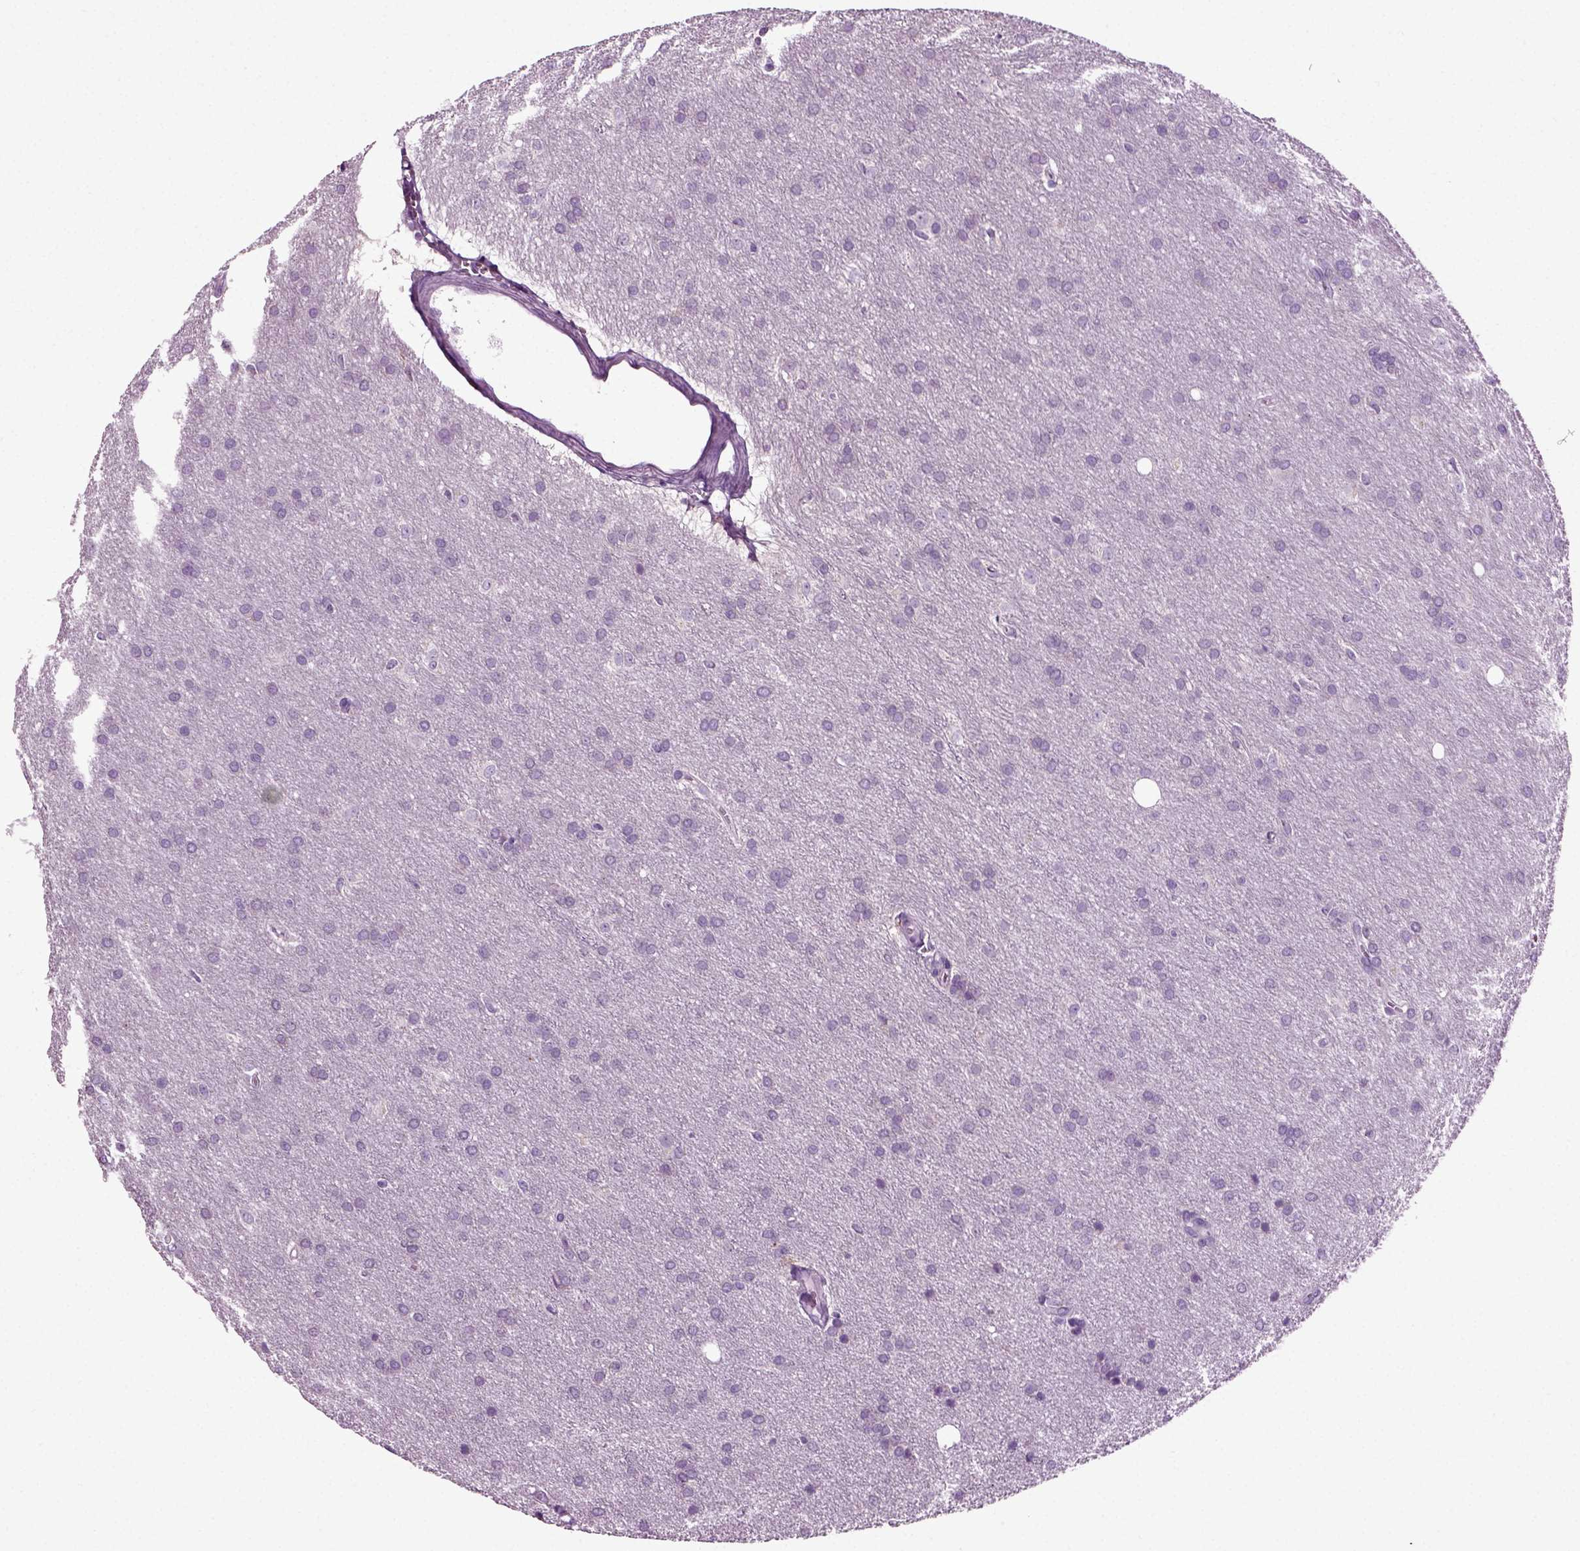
{"staining": {"intensity": "negative", "quantity": "none", "location": "none"}, "tissue": "glioma", "cell_type": "Tumor cells", "image_type": "cancer", "snomed": [{"axis": "morphology", "description": "Glioma, malignant, Low grade"}, {"axis": "topography", "description": "Brain"}], "caption": "This is a image of IHC staining of low-grade glioma (malignant), which shows no positivity in tumor cells. The staining was performed using DAB to visualize the protein expression in brown, while the nuclei were stained in blue with hematoxylin (Magnification: 20x).", "gene": "DNAH10", "patient": {"sex": "female", "age": 32}}